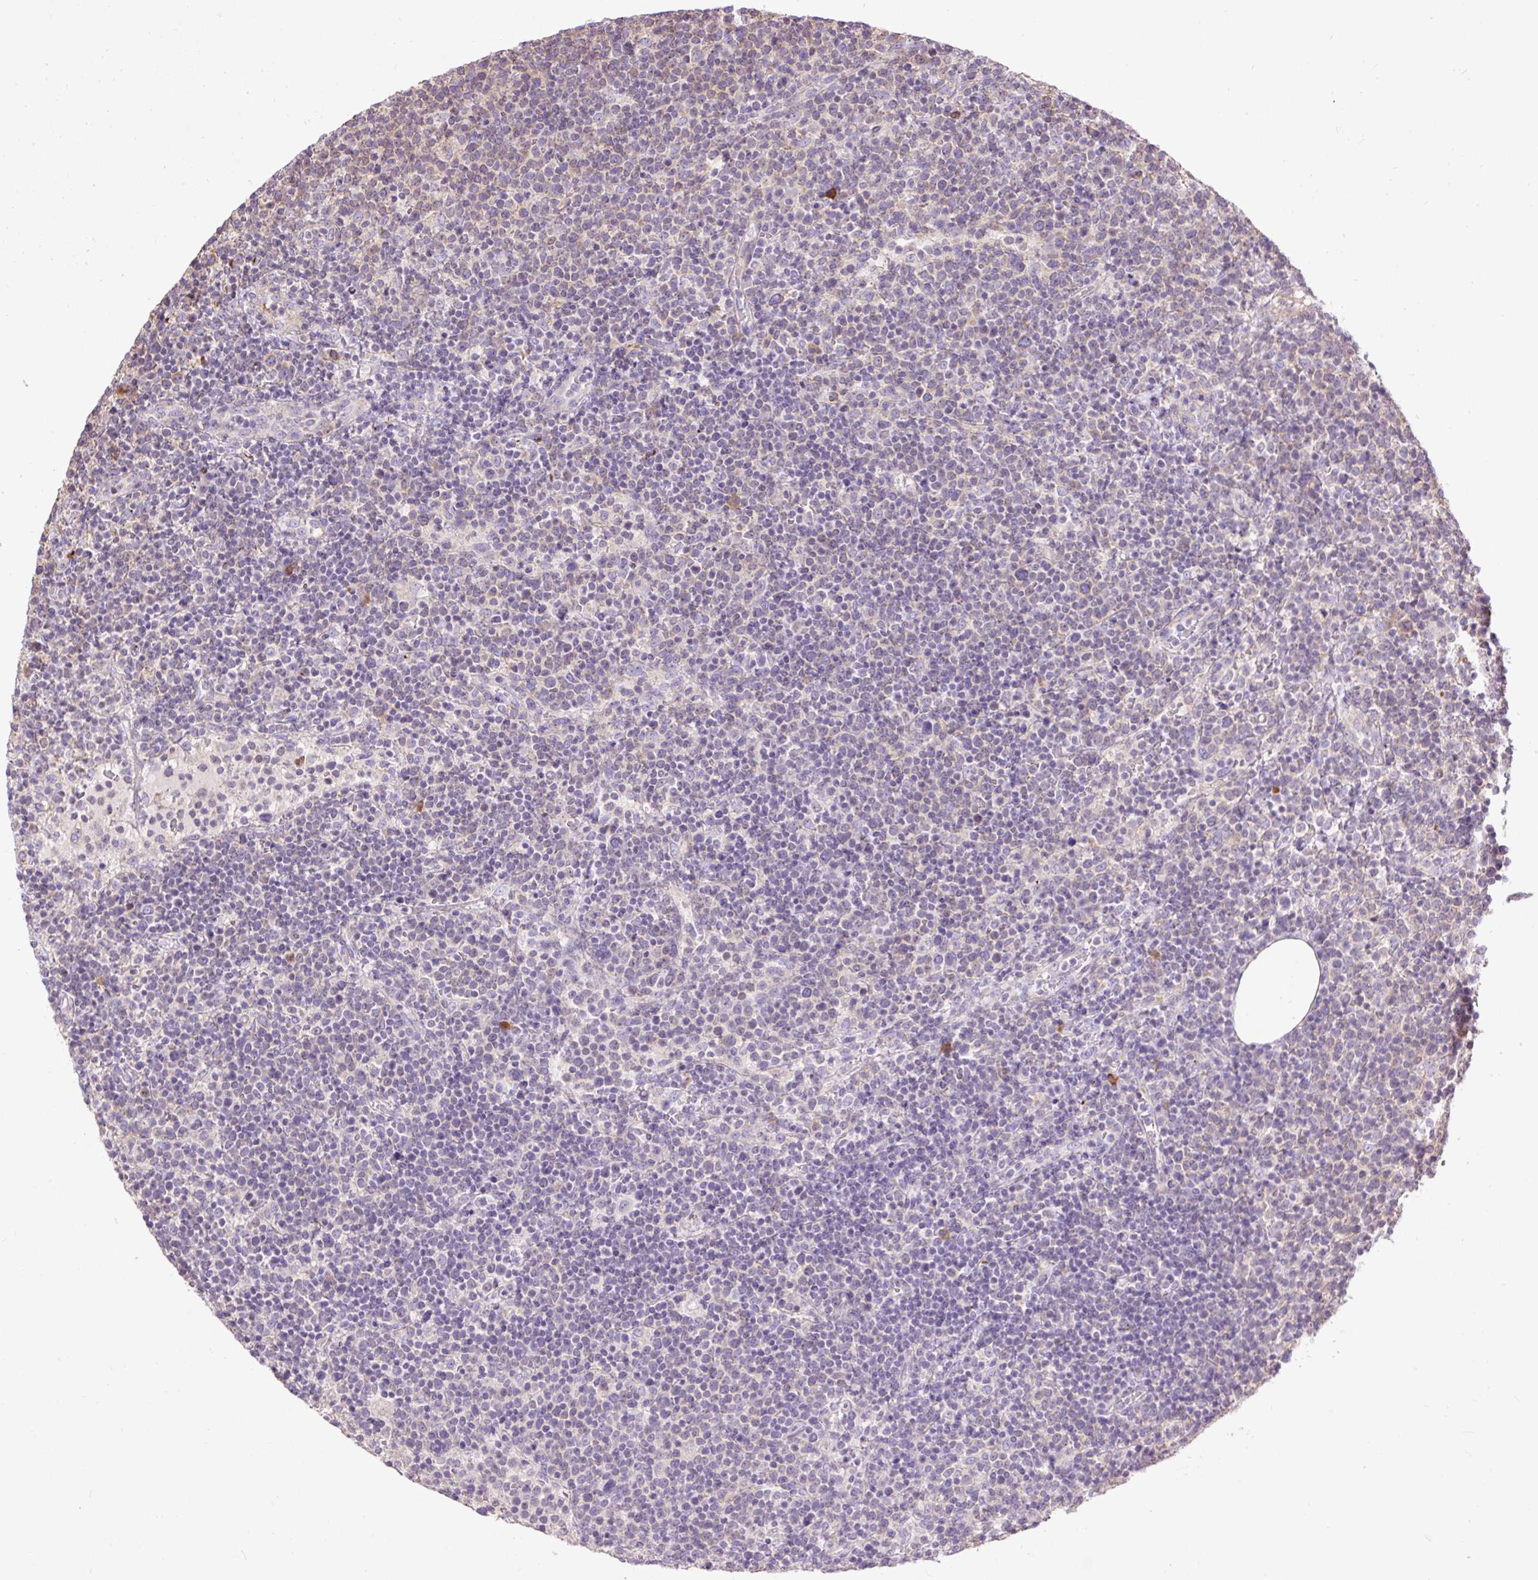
{"staining": {"intensity": "negative", "quantity": "none", "location": "none"}, "tissue": "lymphoma", "cell_type": "Tumor cells", "image_type": "cancer", "snomed": [{"axis": "morphology", "description": "Malignant lymphoma, non-Hodgkin's type, High grade"}, {"axis": "topography", "description": "Lymph node"}], "caption": "A micrograph of human lymphoma is negative for staining in tumor cells. (DAB (3,3'-diaminobenzidine) immunohistochemistry (IHC) with hematoxylin counter stain).", "gene": "CFAP47", "patient": {"sex": "male", "age": 61}}